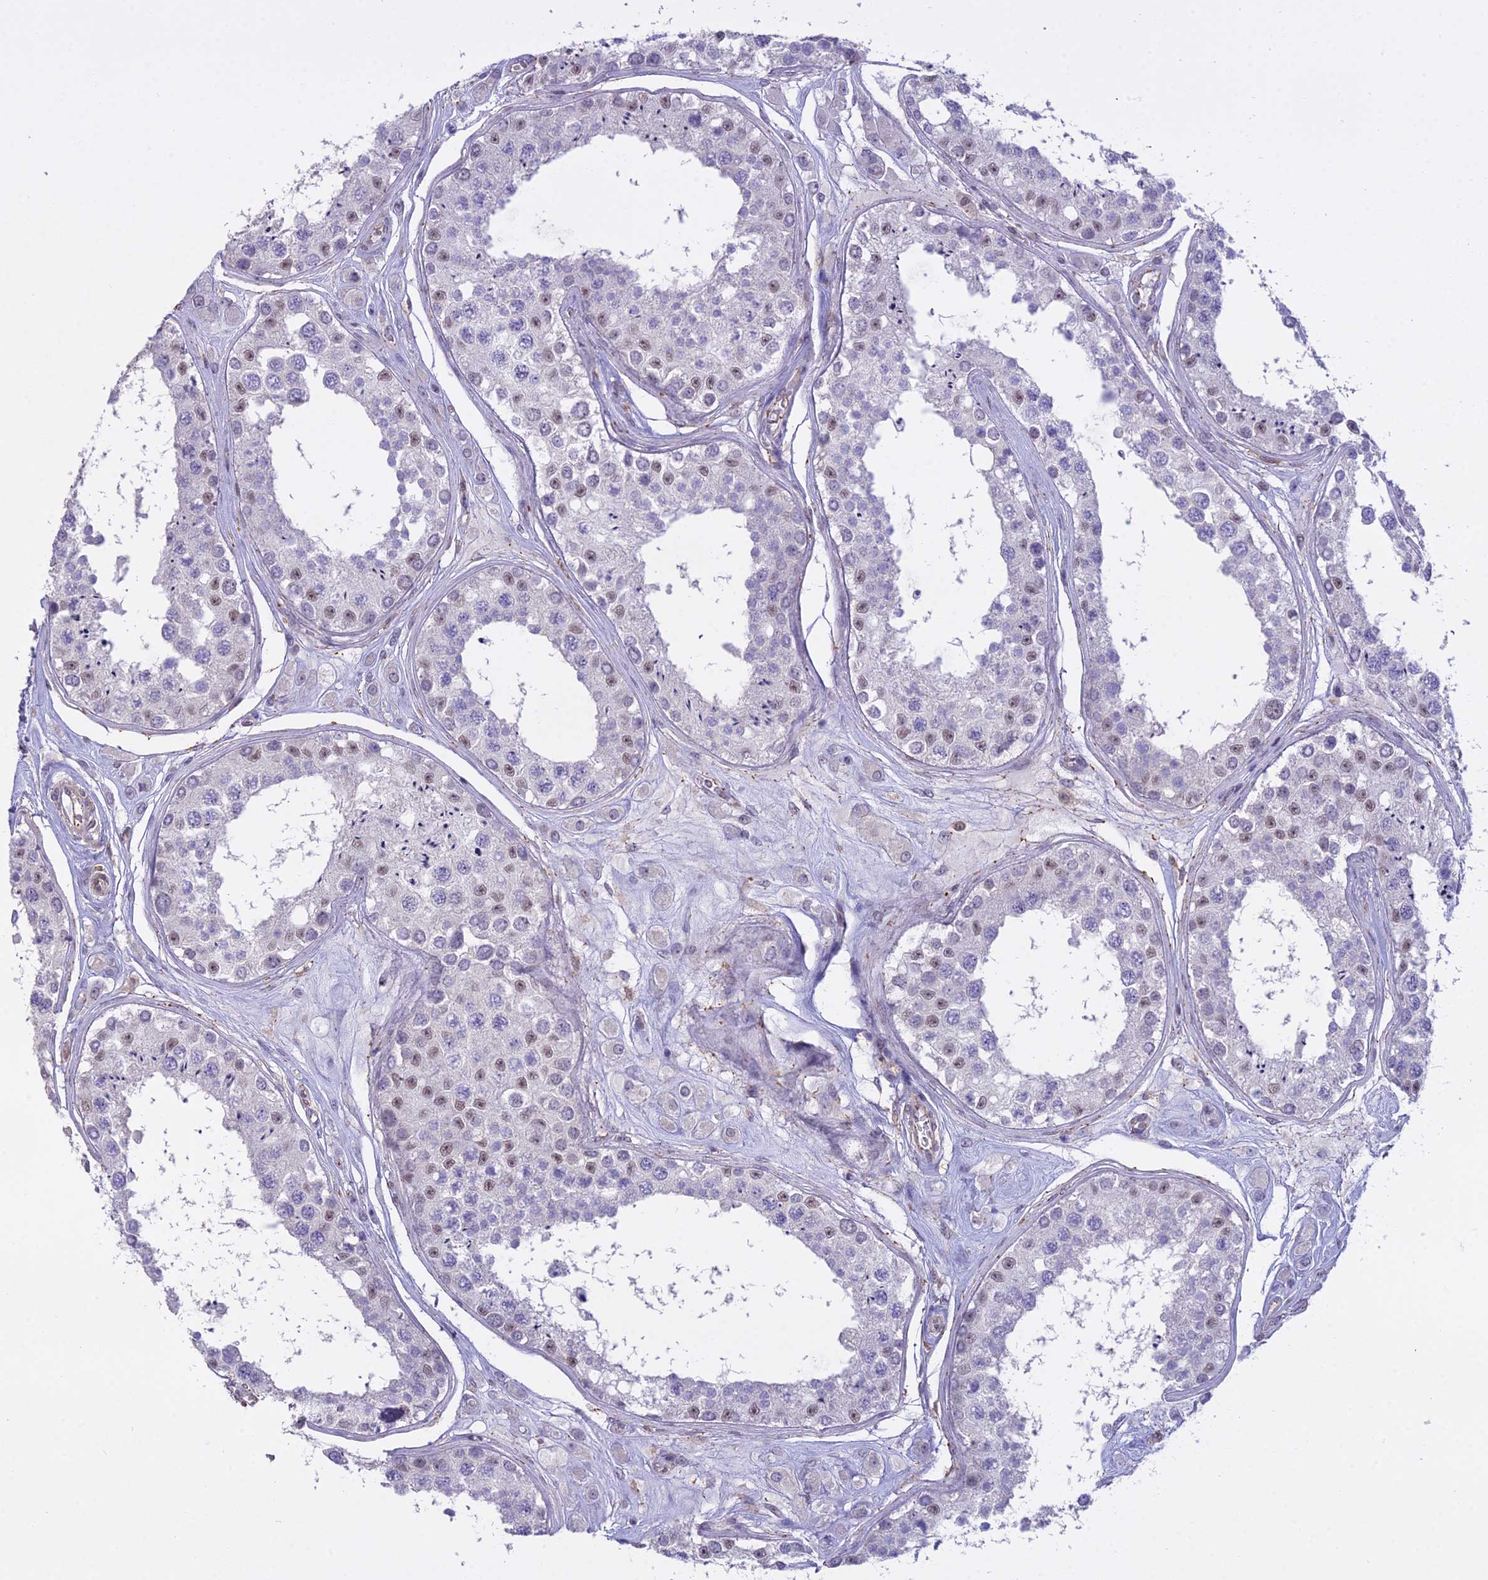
{"staining": {"intensity": "moderate", "quantity": "<25%", "location": "nuclear"}, "tissue": "testis", "cell_type": "Cells in seminiferous ducts", "image_type": "normal", "snomed": [{"axis": "morphology", "description": "Normal tissue, NOS"}, {"axis": "topography", "description": "Testis"}], "caption": "Testis was stained to show a protein in brown. There is low levels of moderate nuclear expression in about <25% of cells in seminiferous ducts. (DAB = brown stain, brightfield microscopy at high magnification).", "gene": "BLNK", "patient": {"sex": "male", "age": 25}}